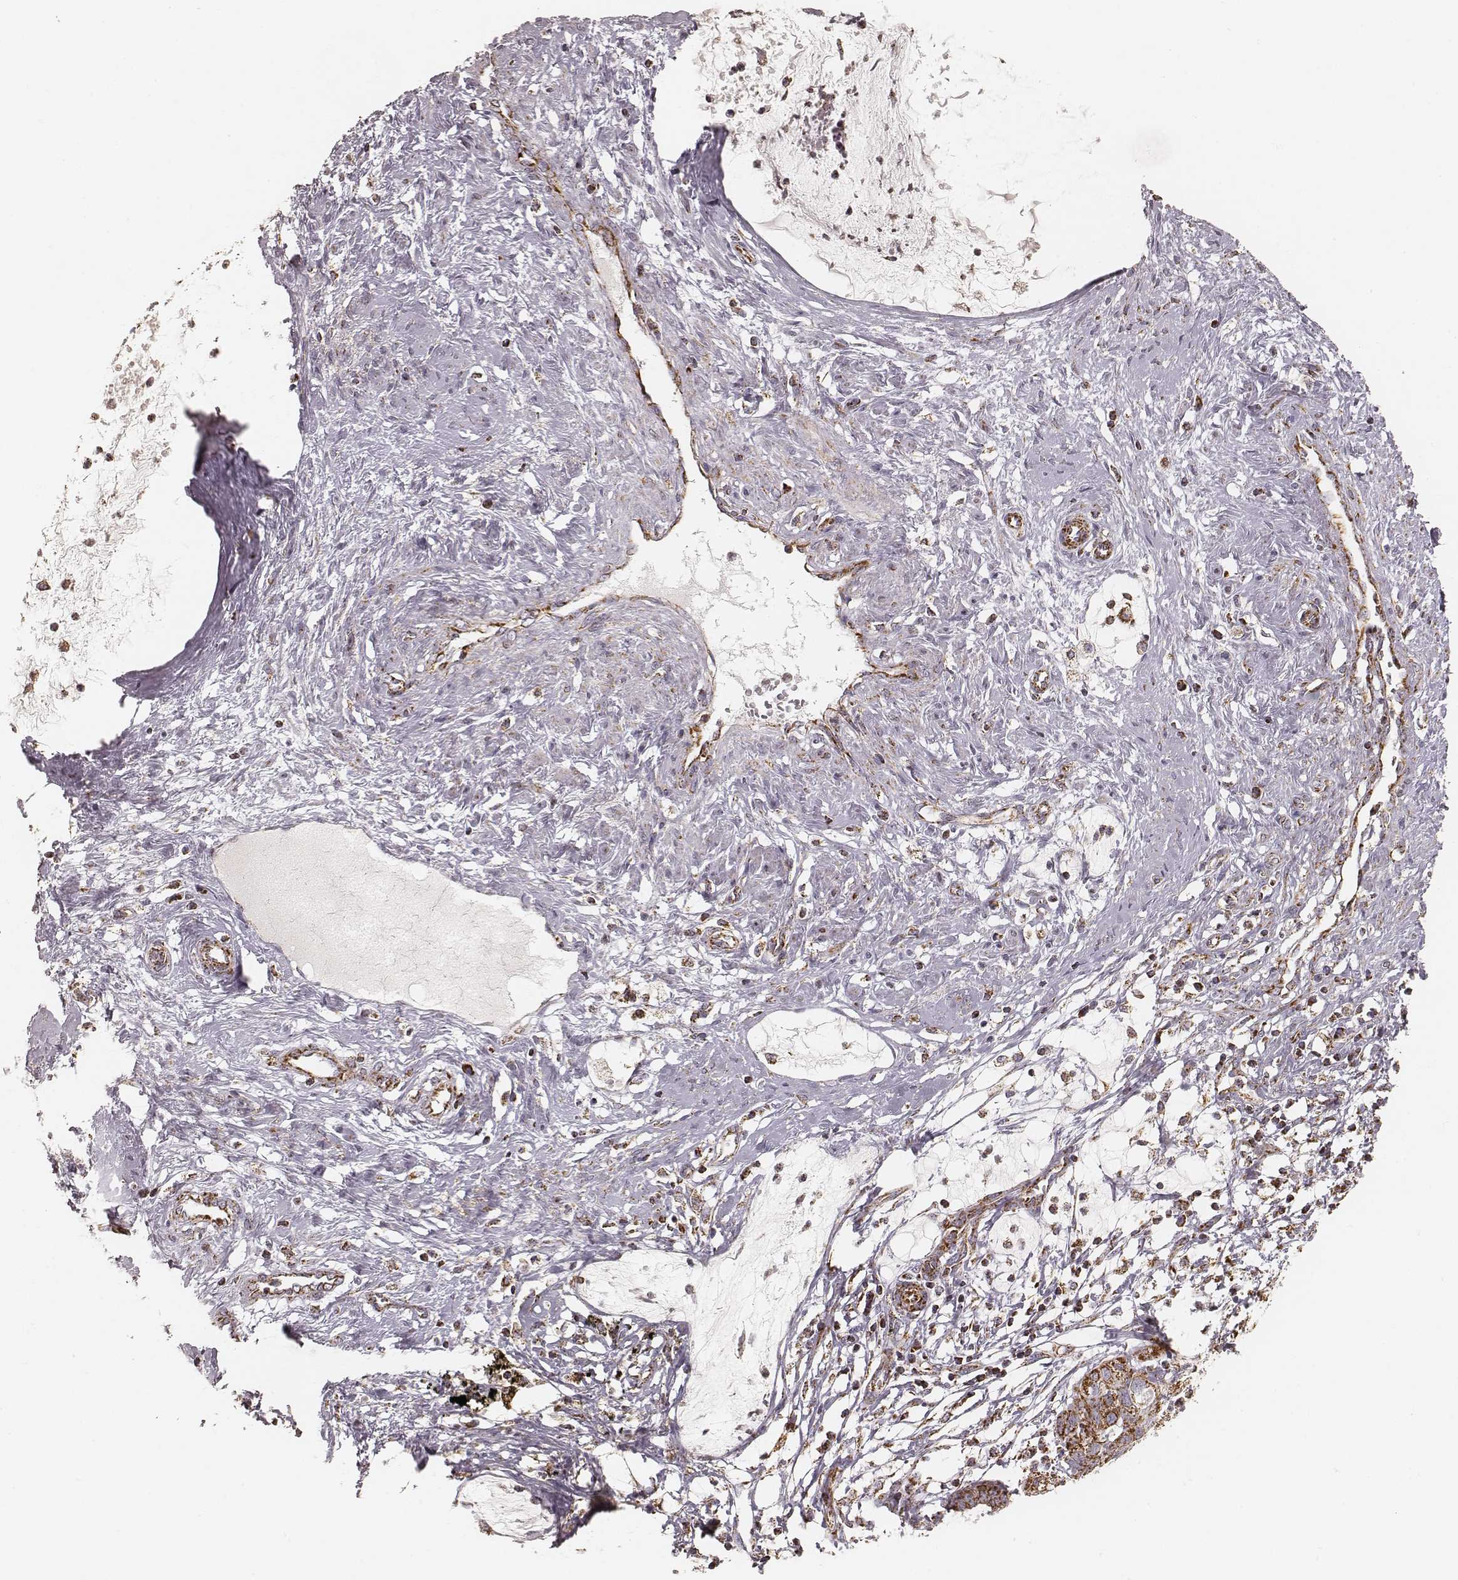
{"staining": {"intensity": "strong", "quantity": ">75%", "location": "cytoplasmic/membranous"}, "tissue": "cervical cancer", "cell_type": "Tumor cells", "image_type": "cancer", "snomed": [{"axis": "morphology", "description": "Normal tissue, NOS"}, {"axis": "morphology", "description": "Adenocarcinoma, NOS"}, {"axis": "topography", "description": "Cervix"}], "caption": "Cervical adenocarcinoma stained with DAB (3,3'-diaminobenzidine) IHC shows high levels of strong cytoplasmic/membranous positivity in approximately >75% of tumor cells.", "gene": "CS", "patient": {"sex": "female", "age": 38}}